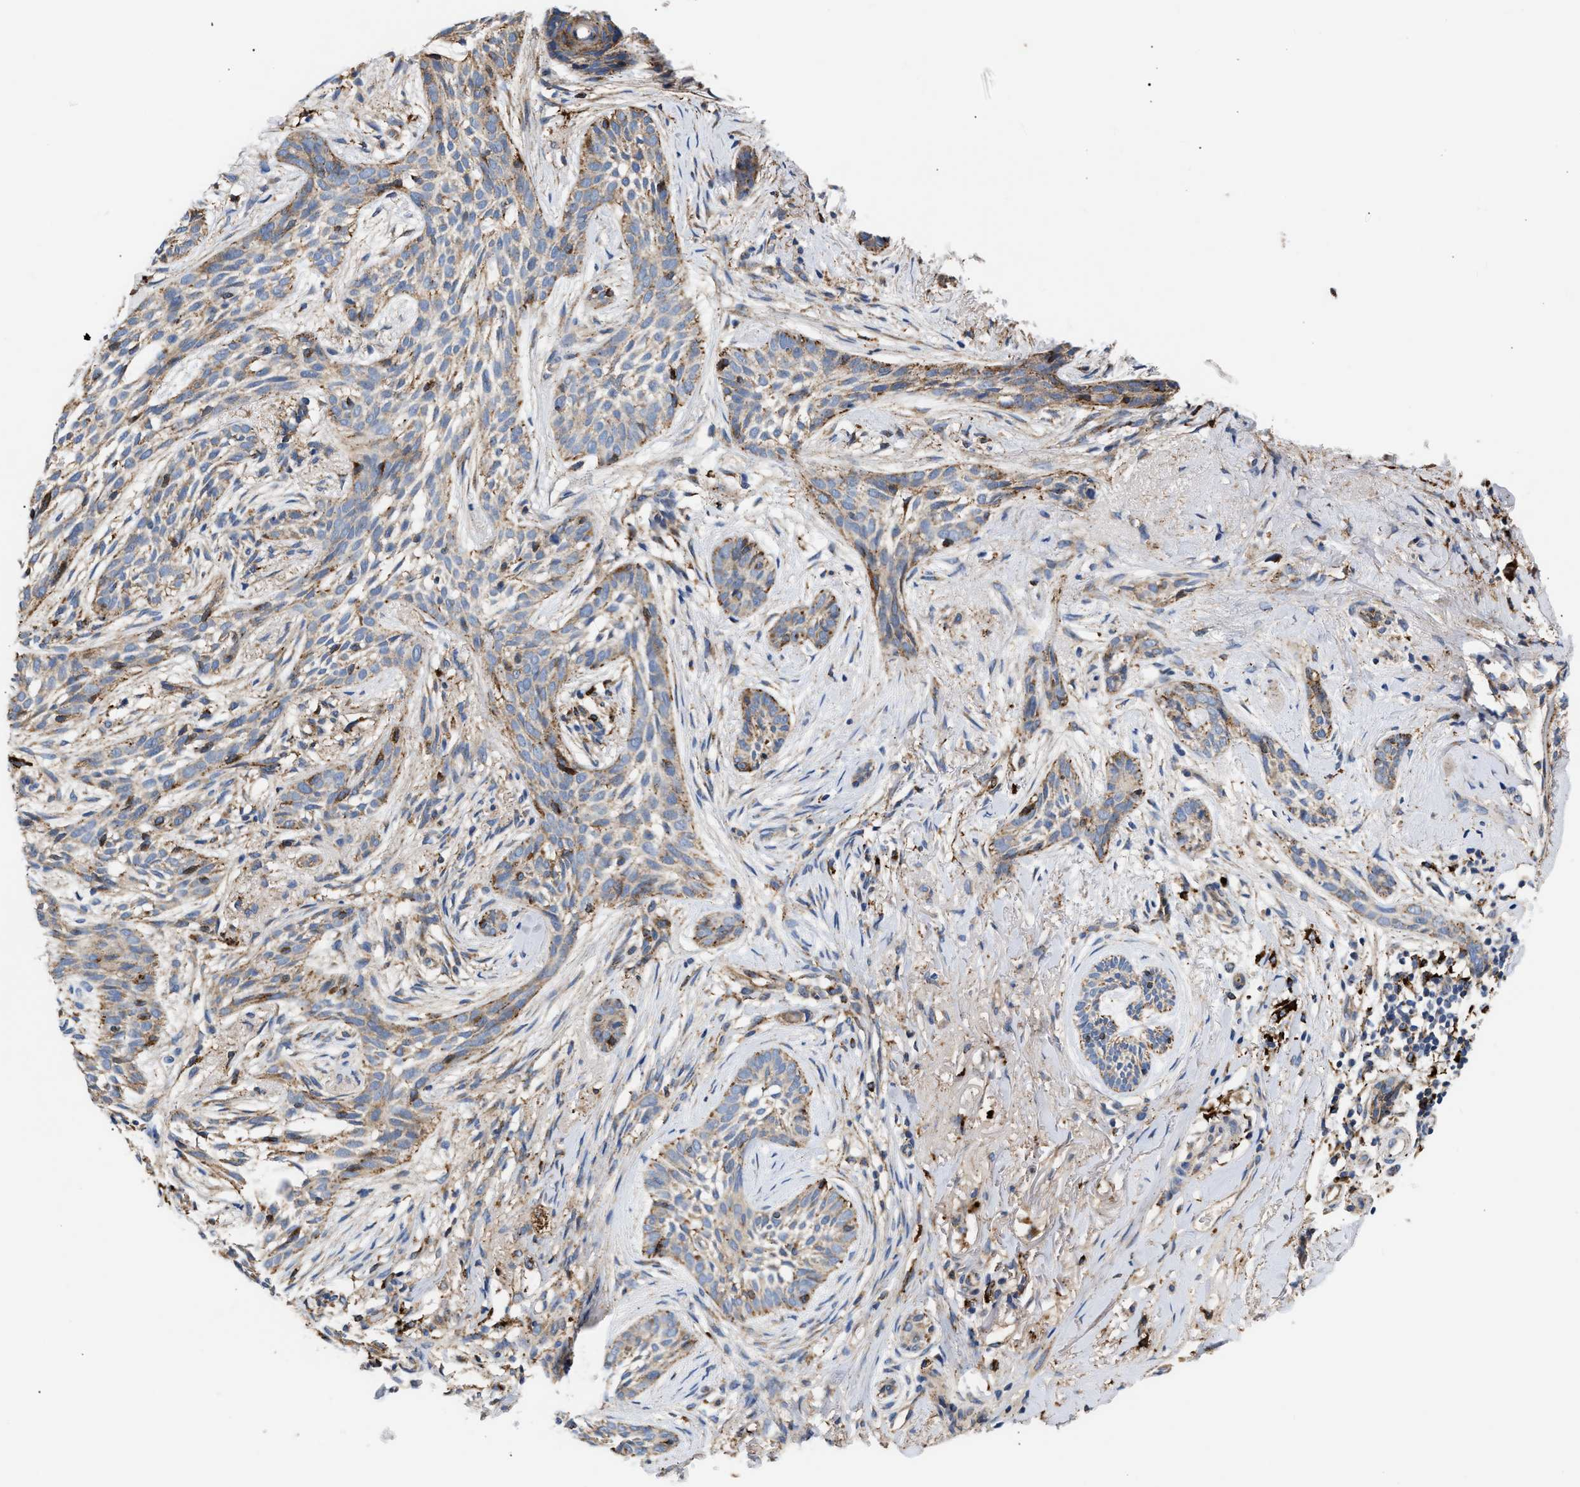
{"staining": {"intensity": "moderate", "quantity": "<25%", "location": "cytoplasmic/membranous"}, "tissue": "skin cancer", "cell_type": "Tumor cells", "image_type": "cancer", "snomed": [{"axis": "morphology", "description": "Basal cell carcinoma"}, {"axis": "topography", "description": "Skin"}], "caption": "The micrograph reveals immunohistochemical staining of skin basal cell carcinoma. There is moderate cytoplasmic/membranous expression is present in approximately <25% of tumor cells.", "gene": "CCDC146", "patient": {"sex": "female", "age": 88}}